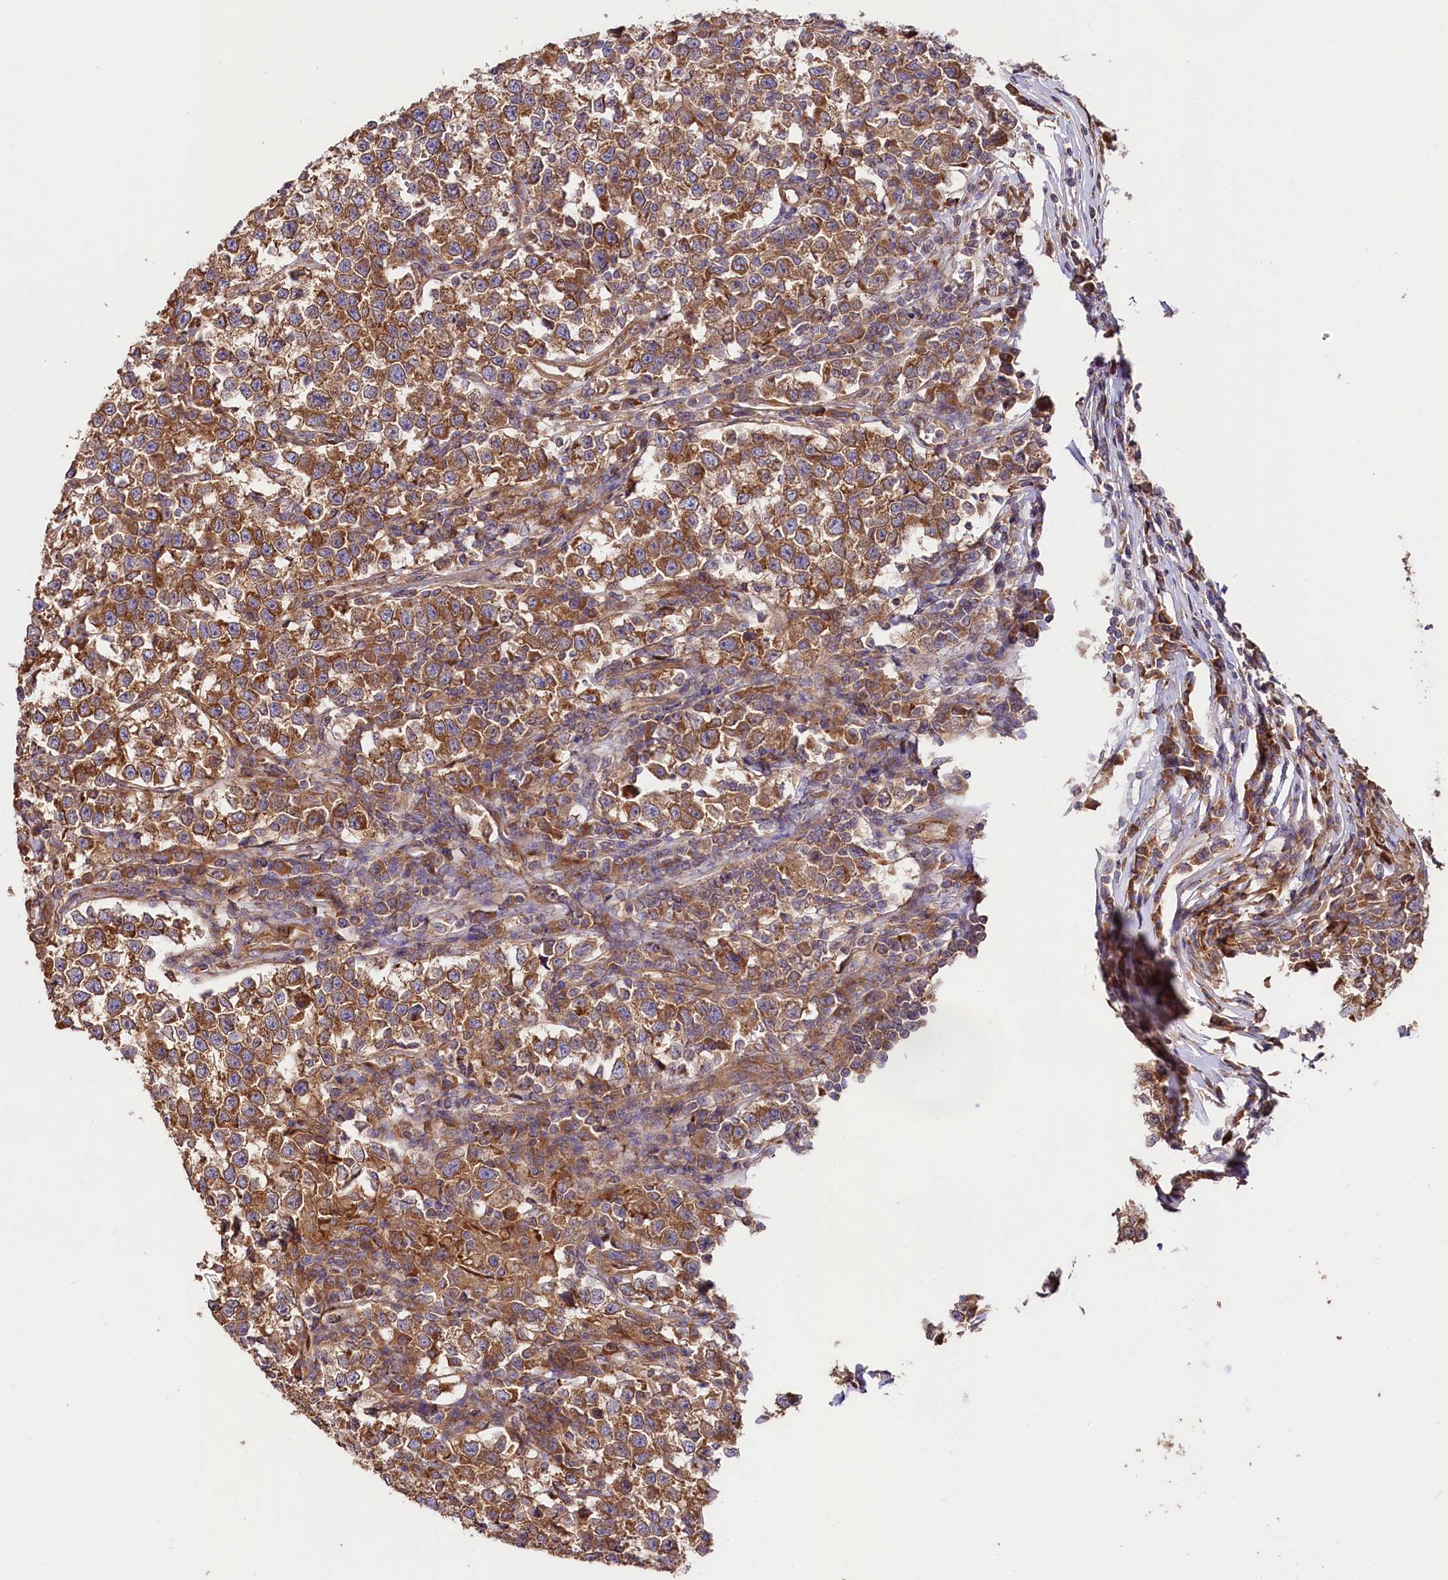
{"staining": {"intensity": "moderate", "quantity": ">75%", "location": "cytoplasmic/membranous"}, "tissue": "testis cancer", "cell_type": "Tumor cells", "image_type": "cancer", "snomed": [{"axis": "morphology", "description": "Normal tissue, NOS"}, {"axis": "morphology", "description": "Seminoma, NOS"}, {"axis": "topography", "description": "Testis"}], "caption": "IHC photomicrograph of neoplastic tissue: human seminoma (testis) stained using IHC demonstrates medium levels of moderate protein expression localized specifically in the cytoplasmic/membranous of tumor cells, appearing as a cytoplasmic/membranous brown color.", "gene": "CEP295", "patient": {"sex": "male", "age": 43}}